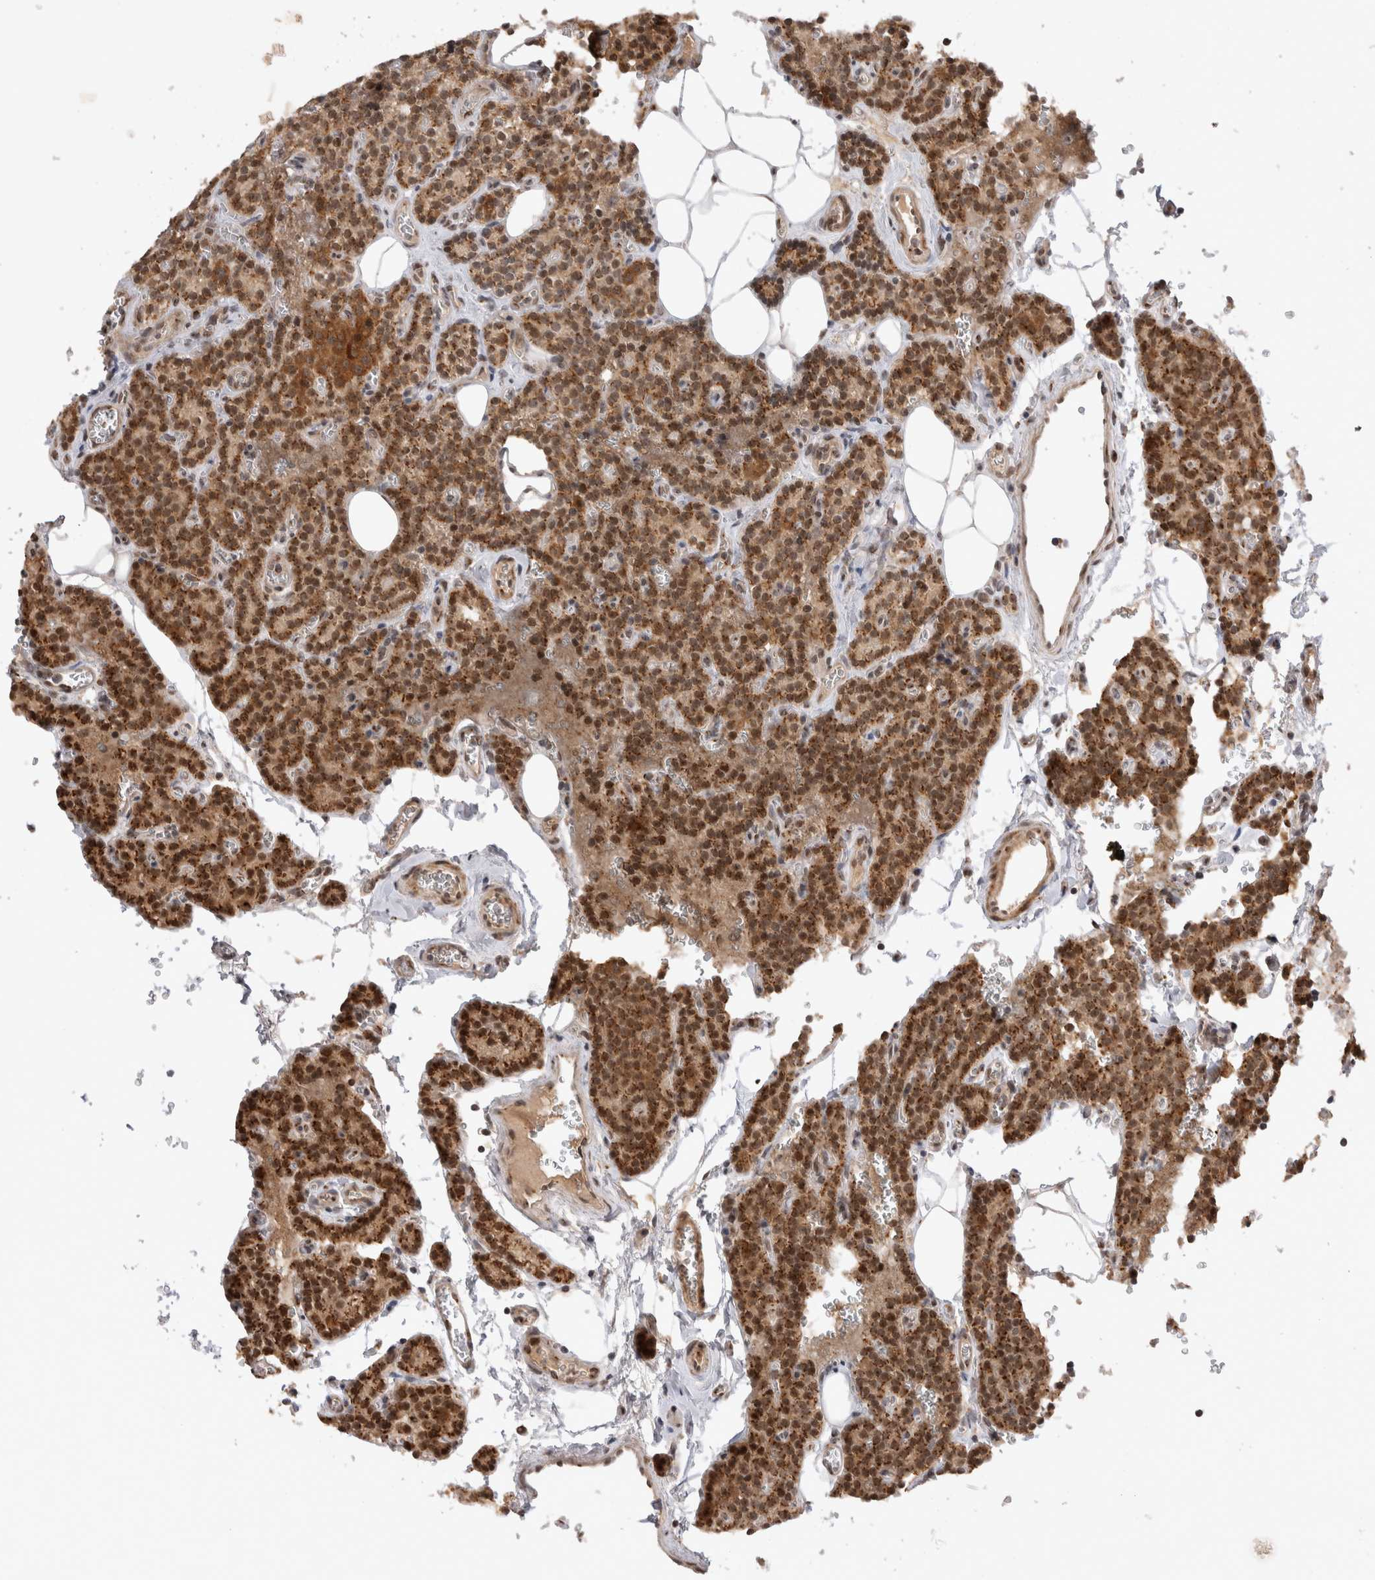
{"staining": {"intensity": "moderate", "quantity": ">75%", "location": "cytoplasmic/membranous,nuclear"}, "tissue": "parathyroid gland", "cell_type": "Glandular cells", "image_type": "normal", "snomed": [{"axis": "morphology", "description": "Normal tissue, NOS"}, {"axis": "topography", "description": "Parathyroid gland"}], "caption": "Human parathyroid gland stained for a protein (brown) demonstrates moderate cytoplasmic/membranous,nuclear positive positivity in about >75% of glandular cells.", "gene": "TMEM65", "patient": {"sex": "female", "age": 64}}